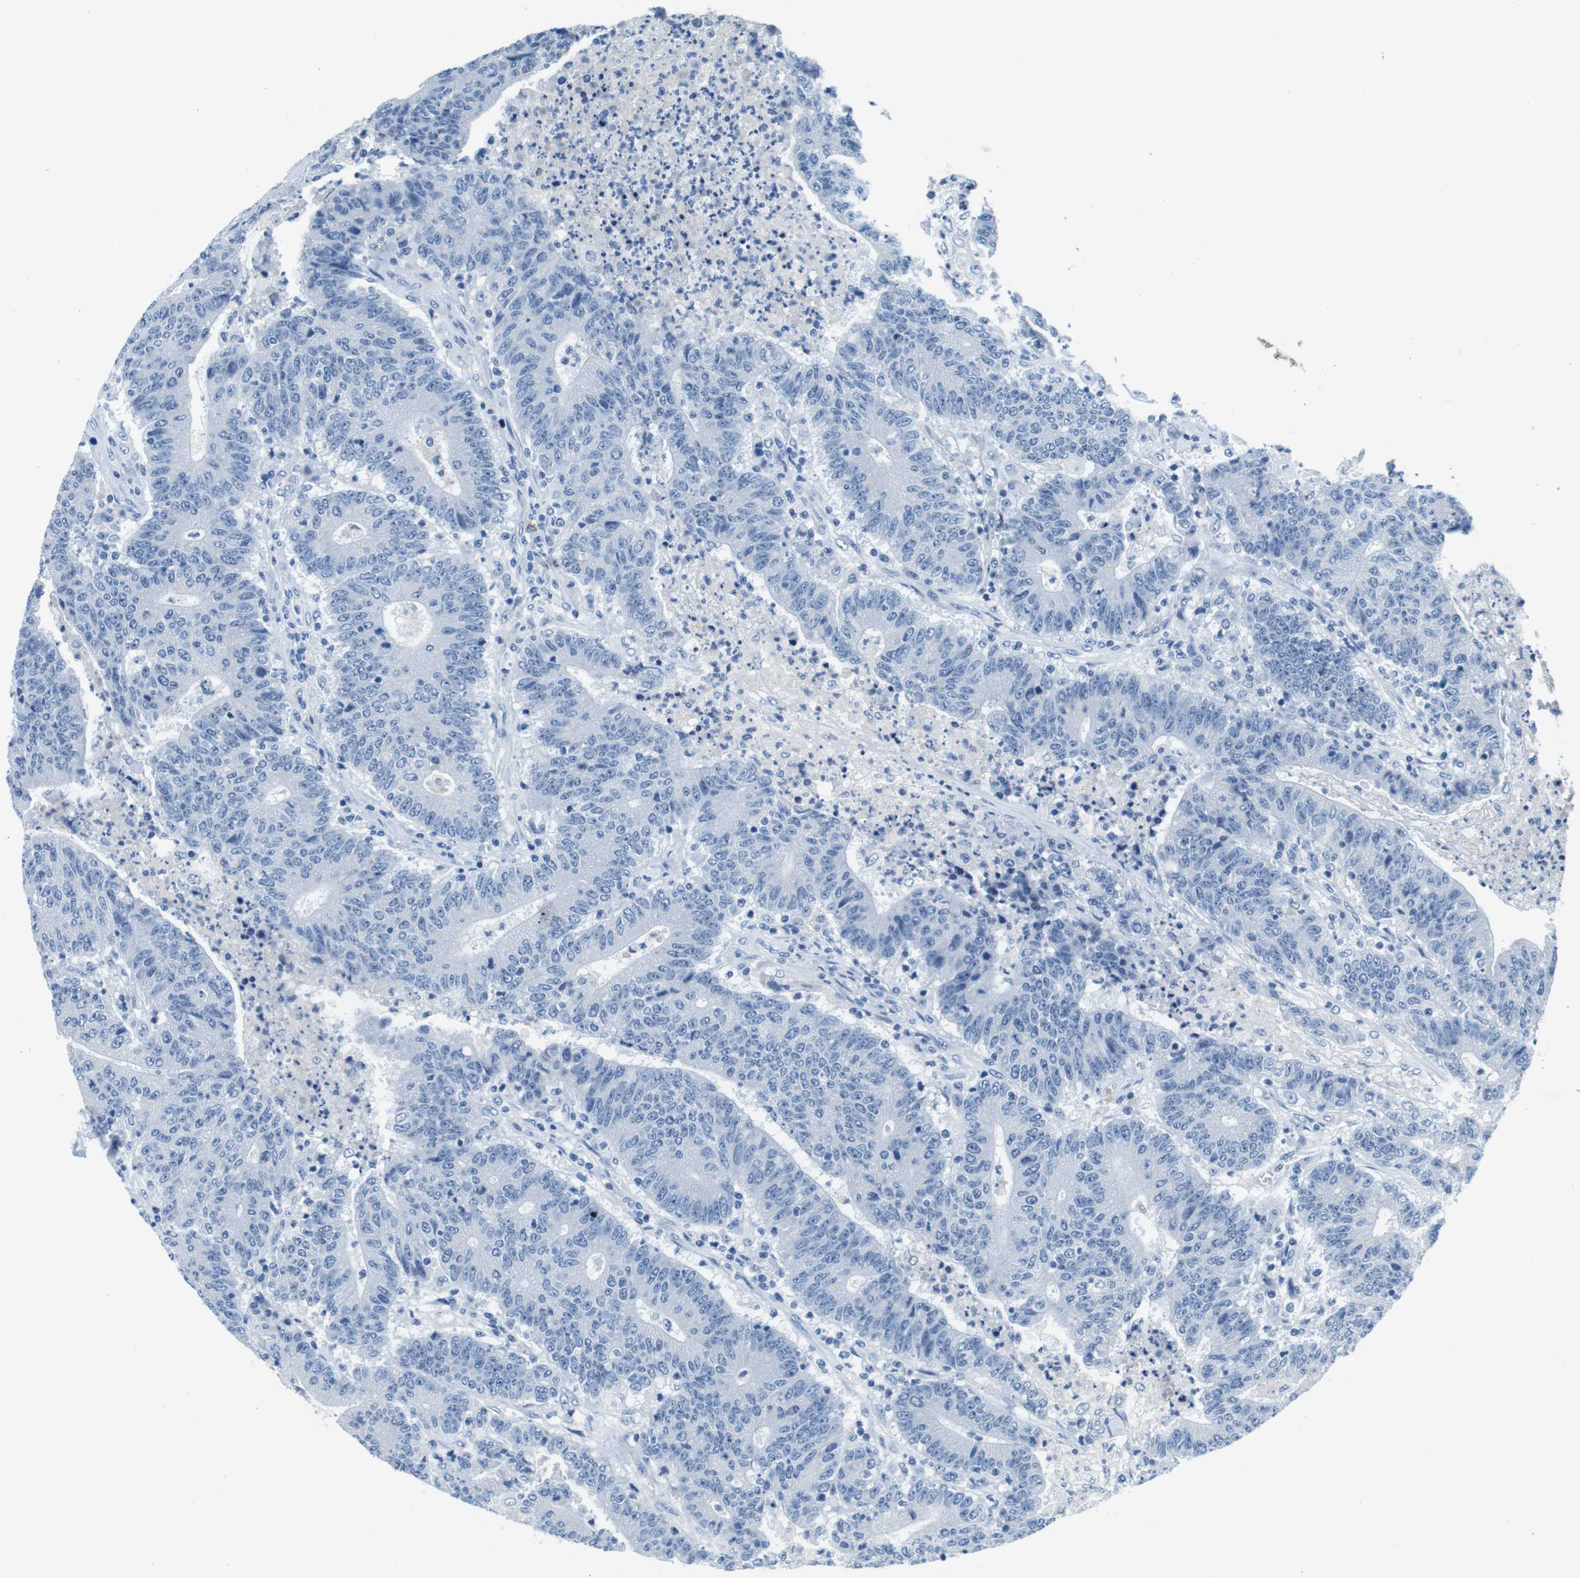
{"staining": {"intensity": "negative", "quantity": "none", "location": "none"}, "tissue": "colorectal cancer", "cell_type": "Tumor cells", "image_type": "cancer", "snomed": [{"axis": "morphology", "description": "Normal tissue, NOS"}, {"axis": "morphology", "description": "Adenocarcinoma, NOS"}, {"axis": "topography", "description": "Colon"}], "caption": "Human colorectal adenocarcinoma stained for a protein using immunohistochemistry (IHC) demonstrates no staining in tumor cells.", "gene": "IGHD", "patient": {"sex": "female", "age": 75}}